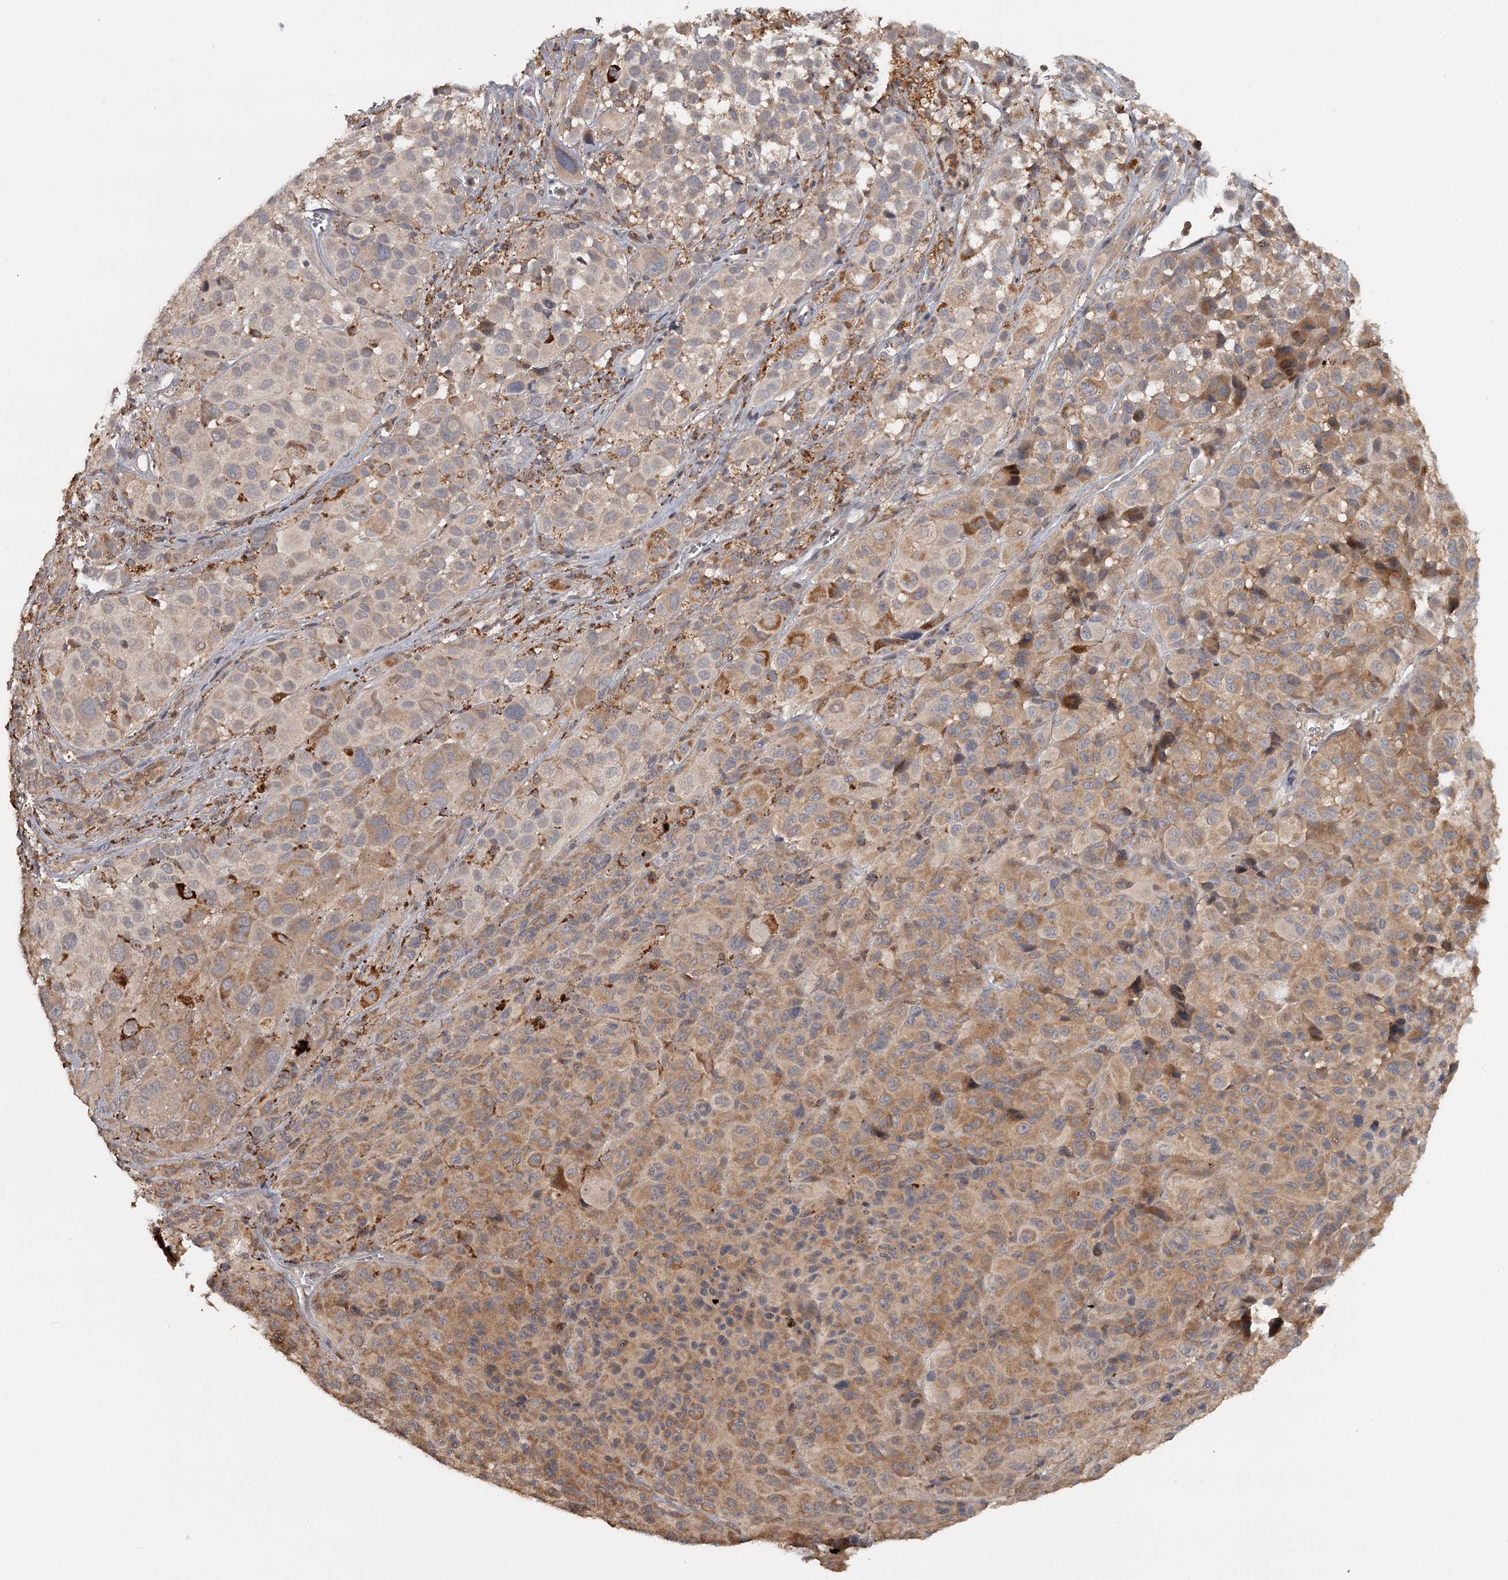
{"staining": {"intensity": "moderate", "quantity": ">75%", "location": "cytoplasmic/membranous"}, "tissue": "melanoma", "cell_type": "Tumor cells", "image_type": "cancer", "snomed": [{"axis": "morphology", "description": "Malignant melanoma, NOS"}, {"axis": "topography", "description": "Skin of trunk"}], "caption": "Human malignant melanoma stained with a brown dye demonstrates moderate cytoplasmic/membranous positive positivity in about >75% of tumor cells.", "gene": "FAXC", "patient": {"sex": "male", "age": 71}}